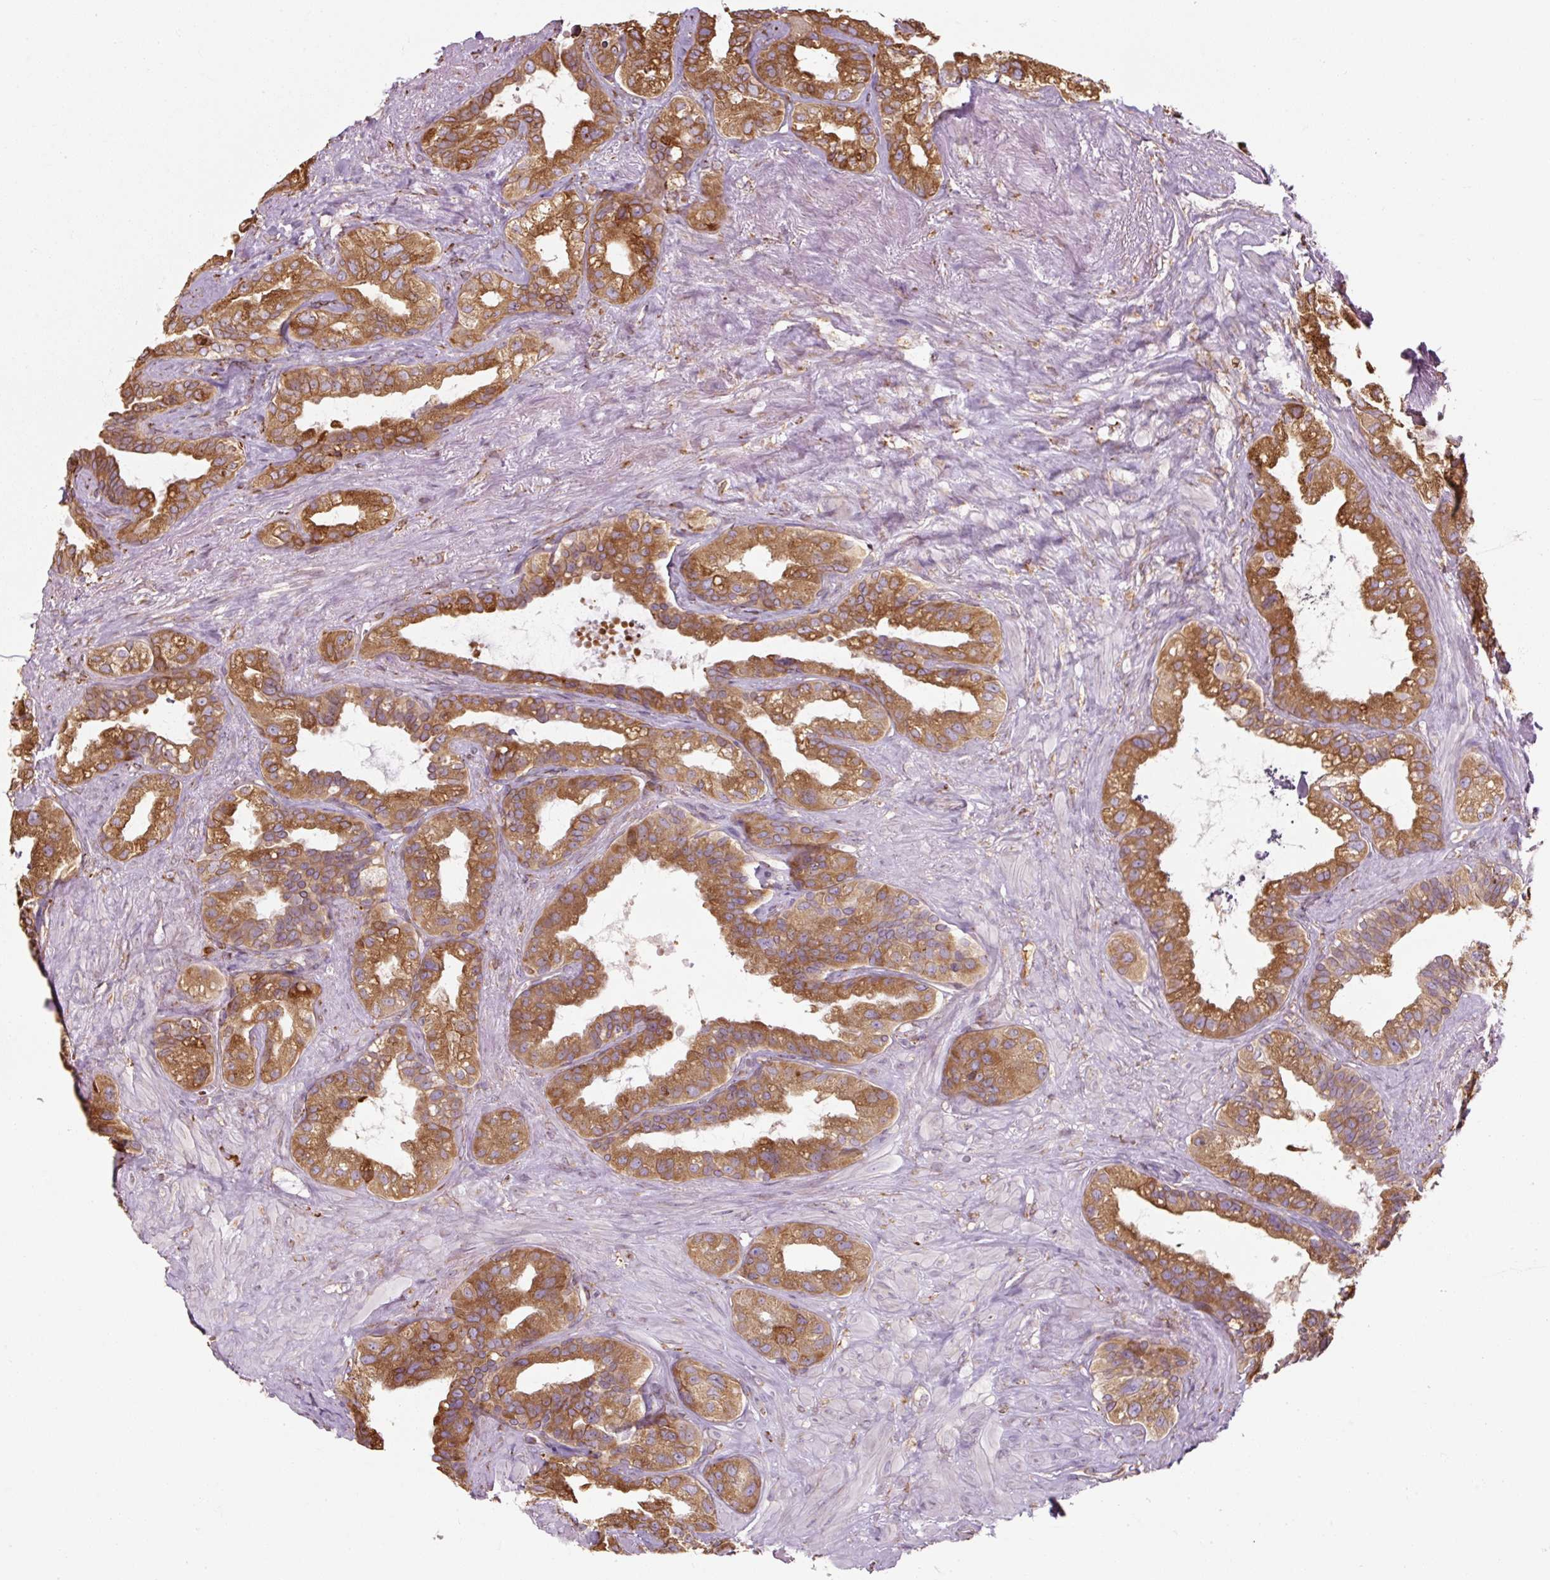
{"staining": {"intensity": "moderate", "quantity": ">75%", "location": "cytoplasmic/membranous"}, "tissue": "seminal vesicle", "cell_type": "Glandular cells", "image_type": "normal", "snomed": [{"axis": "morphology", "description": "Normal tissue, NOS"}, {"axis": "topography", "description": "Seminal veicle"}, {"axis": "topography", "description": "Peripheral nerve tissue"}], "caption": "Approximately >75% of glandular cells in unremarkable human seminal vesicle reveal moderate cytoplasmic/membranous protein expression as visualized by brown immunohistochemical staining.", "gene": "PRKCSH", "patient": {"sex": "male", "age": 76}}